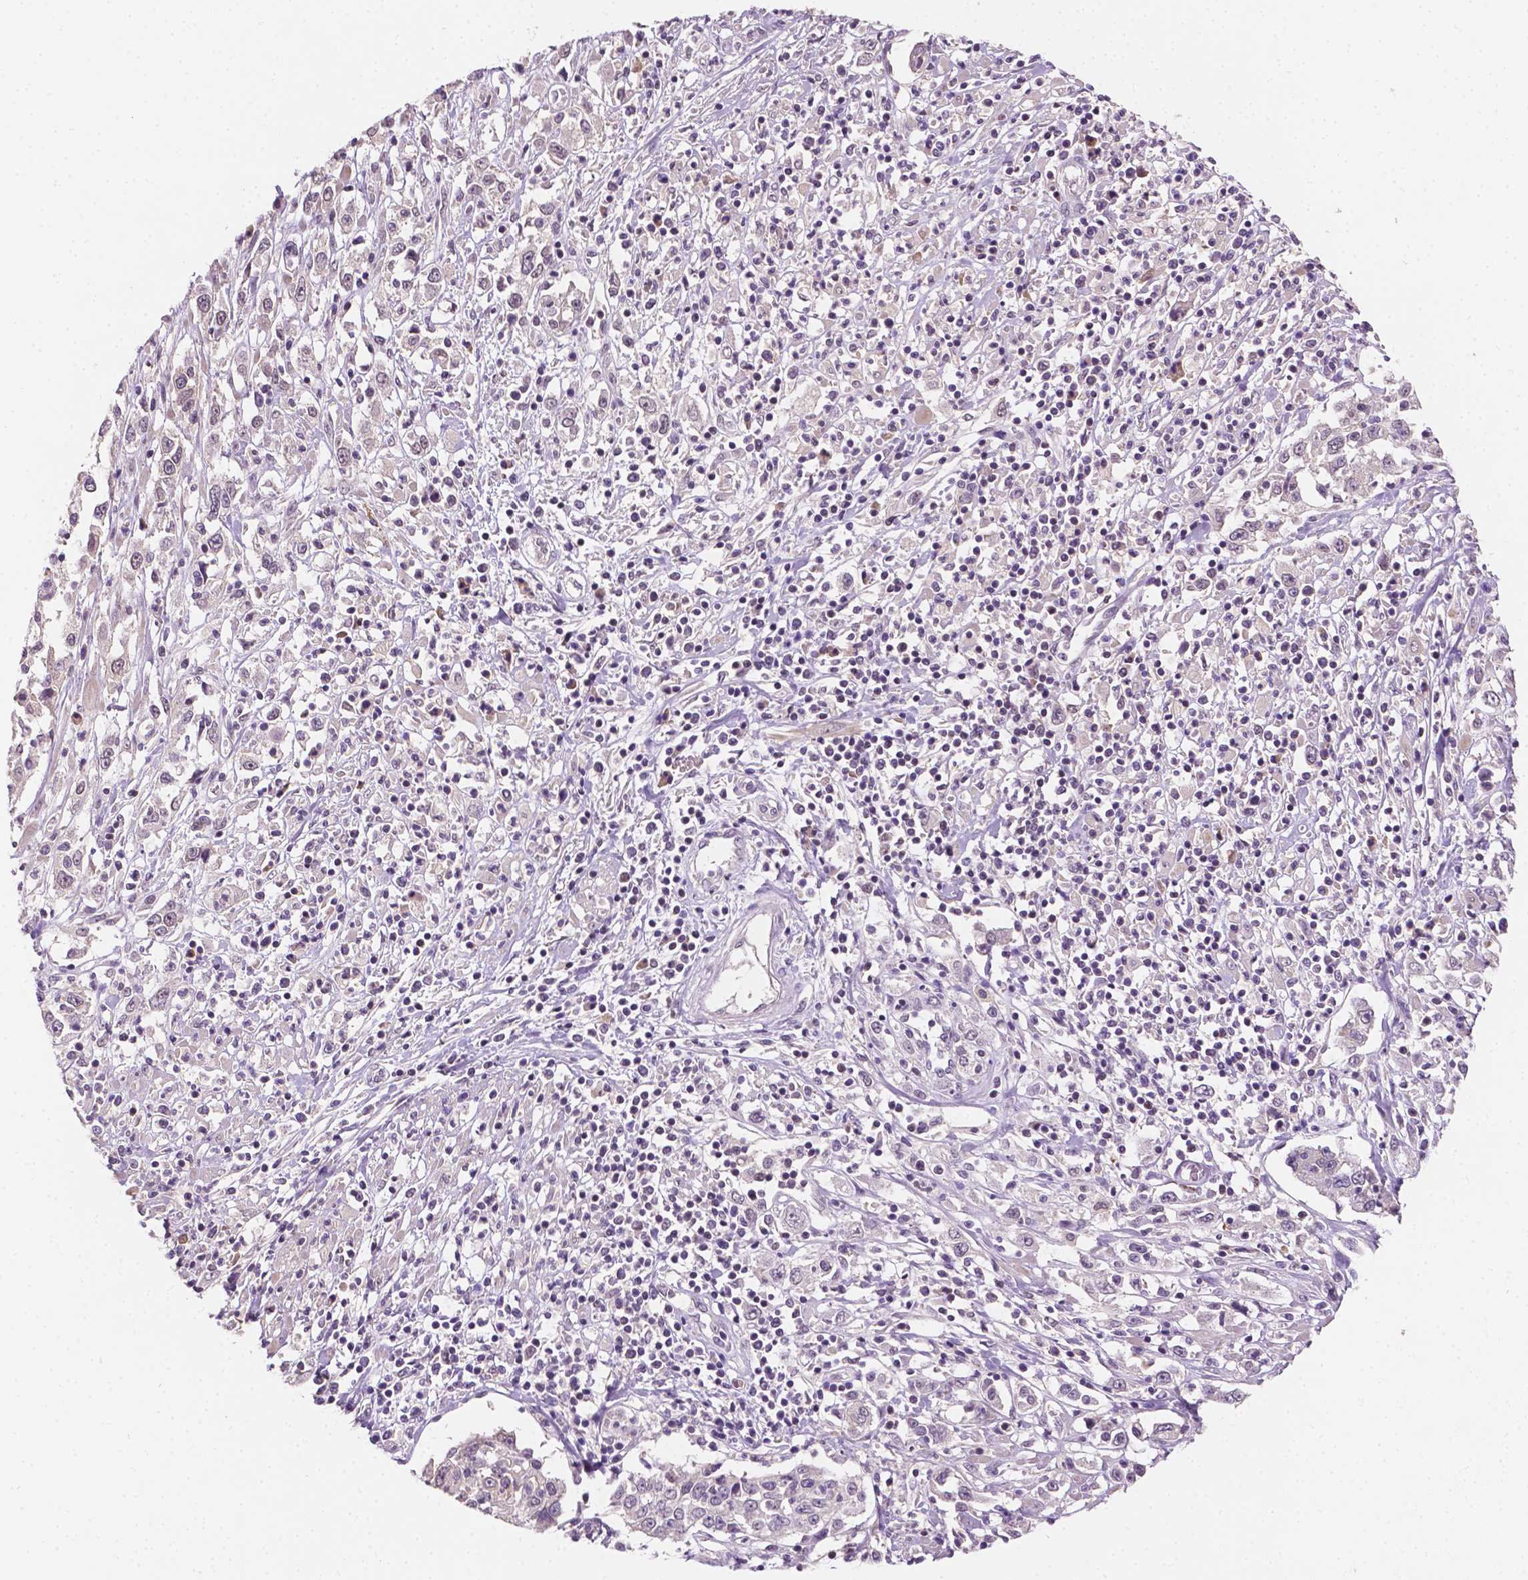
{"staining": {"intensity": "negative", "quantity": "none", "location": "none"}, "tissue": "cervical cancer", "cell_type": "Tumor cells", "image_type": "cancer", "snomed": [{"axis": "morphology", "description": "Adenocarcinoma, NOS"}, {"axis": "topography", "description": "Cervix"}], "caption": "An image of human cervical cancer (adenocarcinoma) is negative for staining in tumor cells. Brightfield microscopy of immunohistochemistry stained with DAB (brown) and hematoxylin (blue), captured at high magnification.", "gene": "MROH6", "patient": {"sex": "female", "age": 40}}